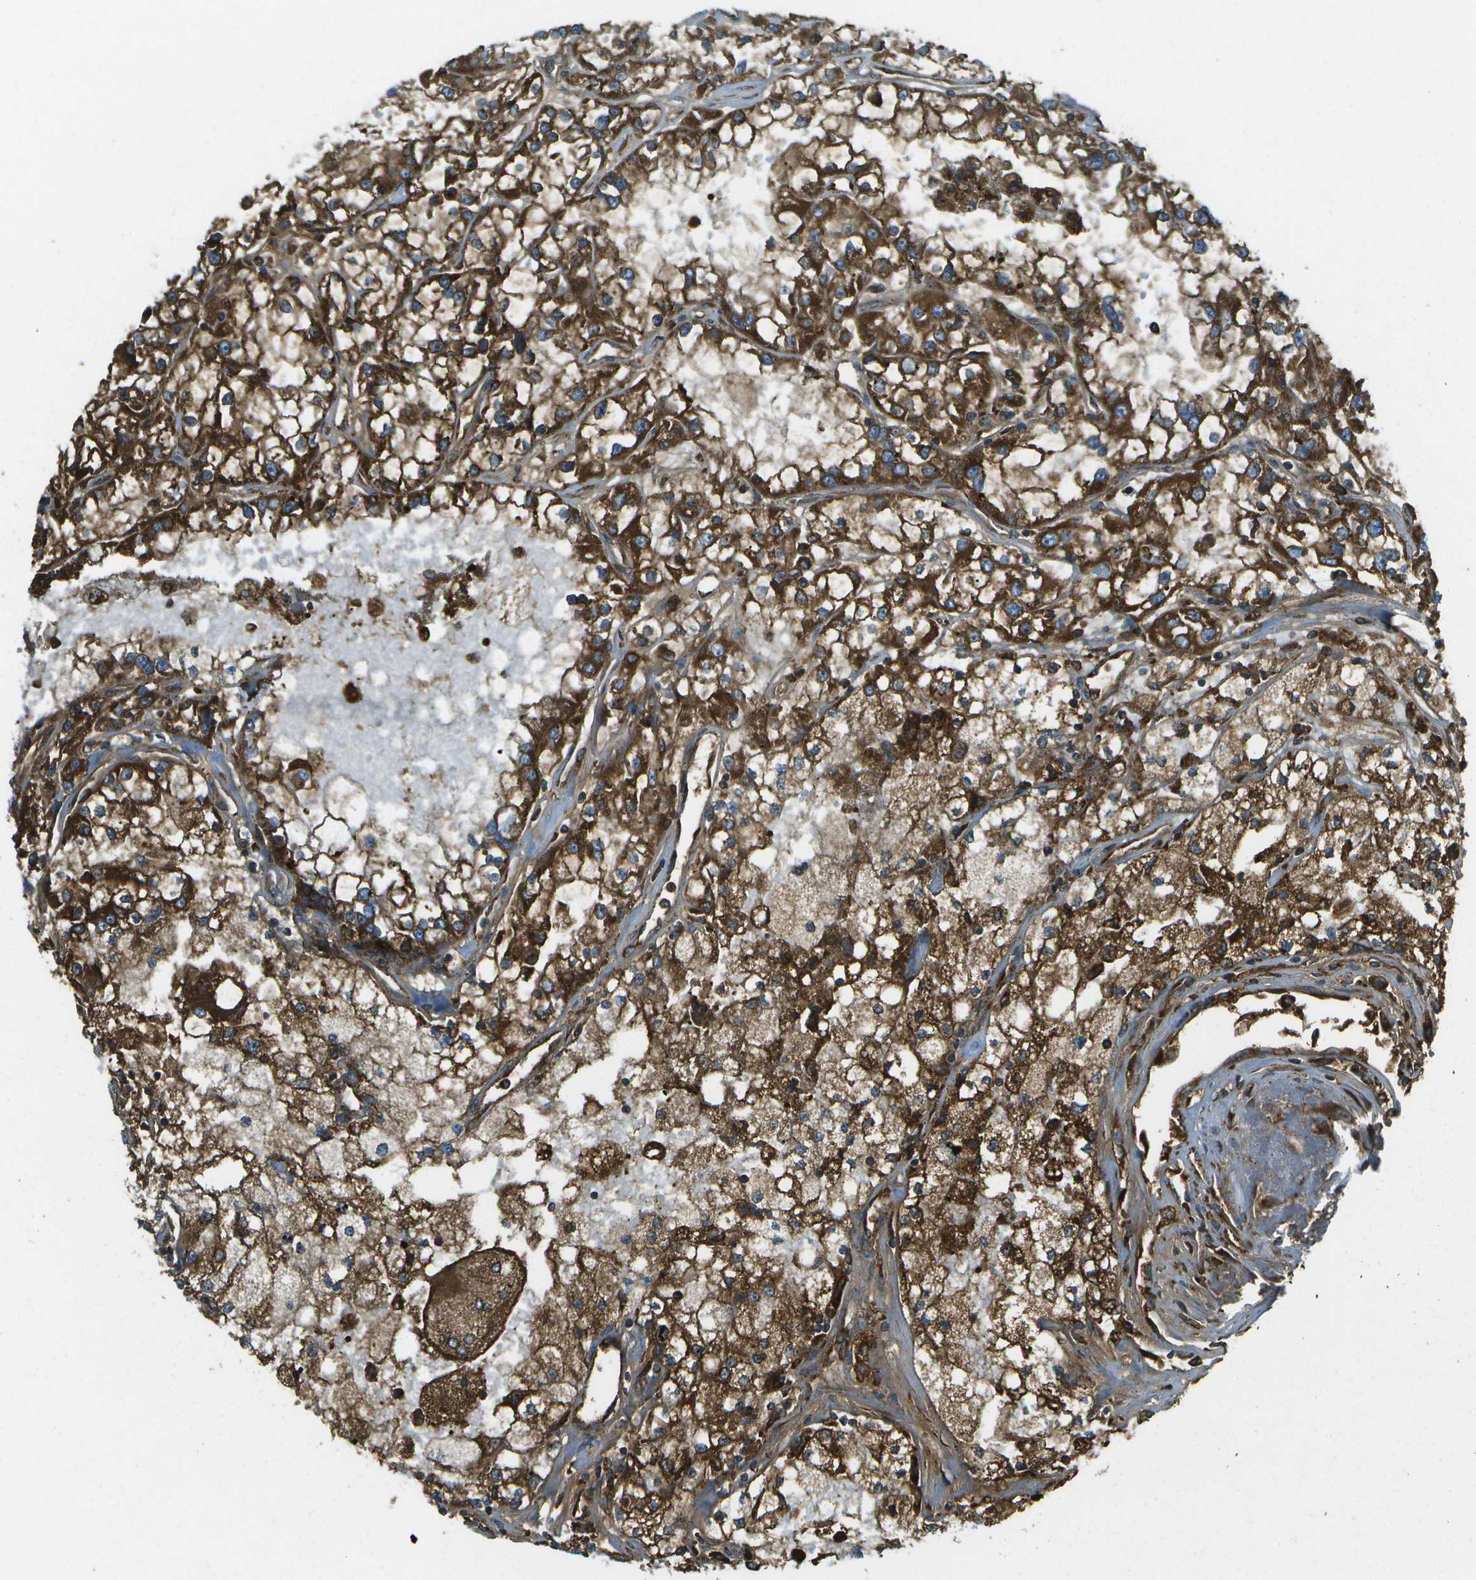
{"staining": {"intensity": "strong", "quantity": ">75%", "location": "cytoplasmic/membranous"}, "tissue": "renal cancer", "cell_type": "Tumor cells", "image_type": "cancer", "snomed": [{"axis": "morphology", "description": "Adenocarcinoma, NOS"}, {"axis": "topography", "description": "Kidney"}], "caption": "IHC histopathology image of neoplastic tissue: renal cancer stained using immunohistochemistry shows high levels of strong protein expression localized specifically in the cytoplasmic/membranous of tumor cells, appearing as a cytoplasmic/membranous brown color.", "gene": "USP30", "patient": {"sex": "female", "age": 52}}